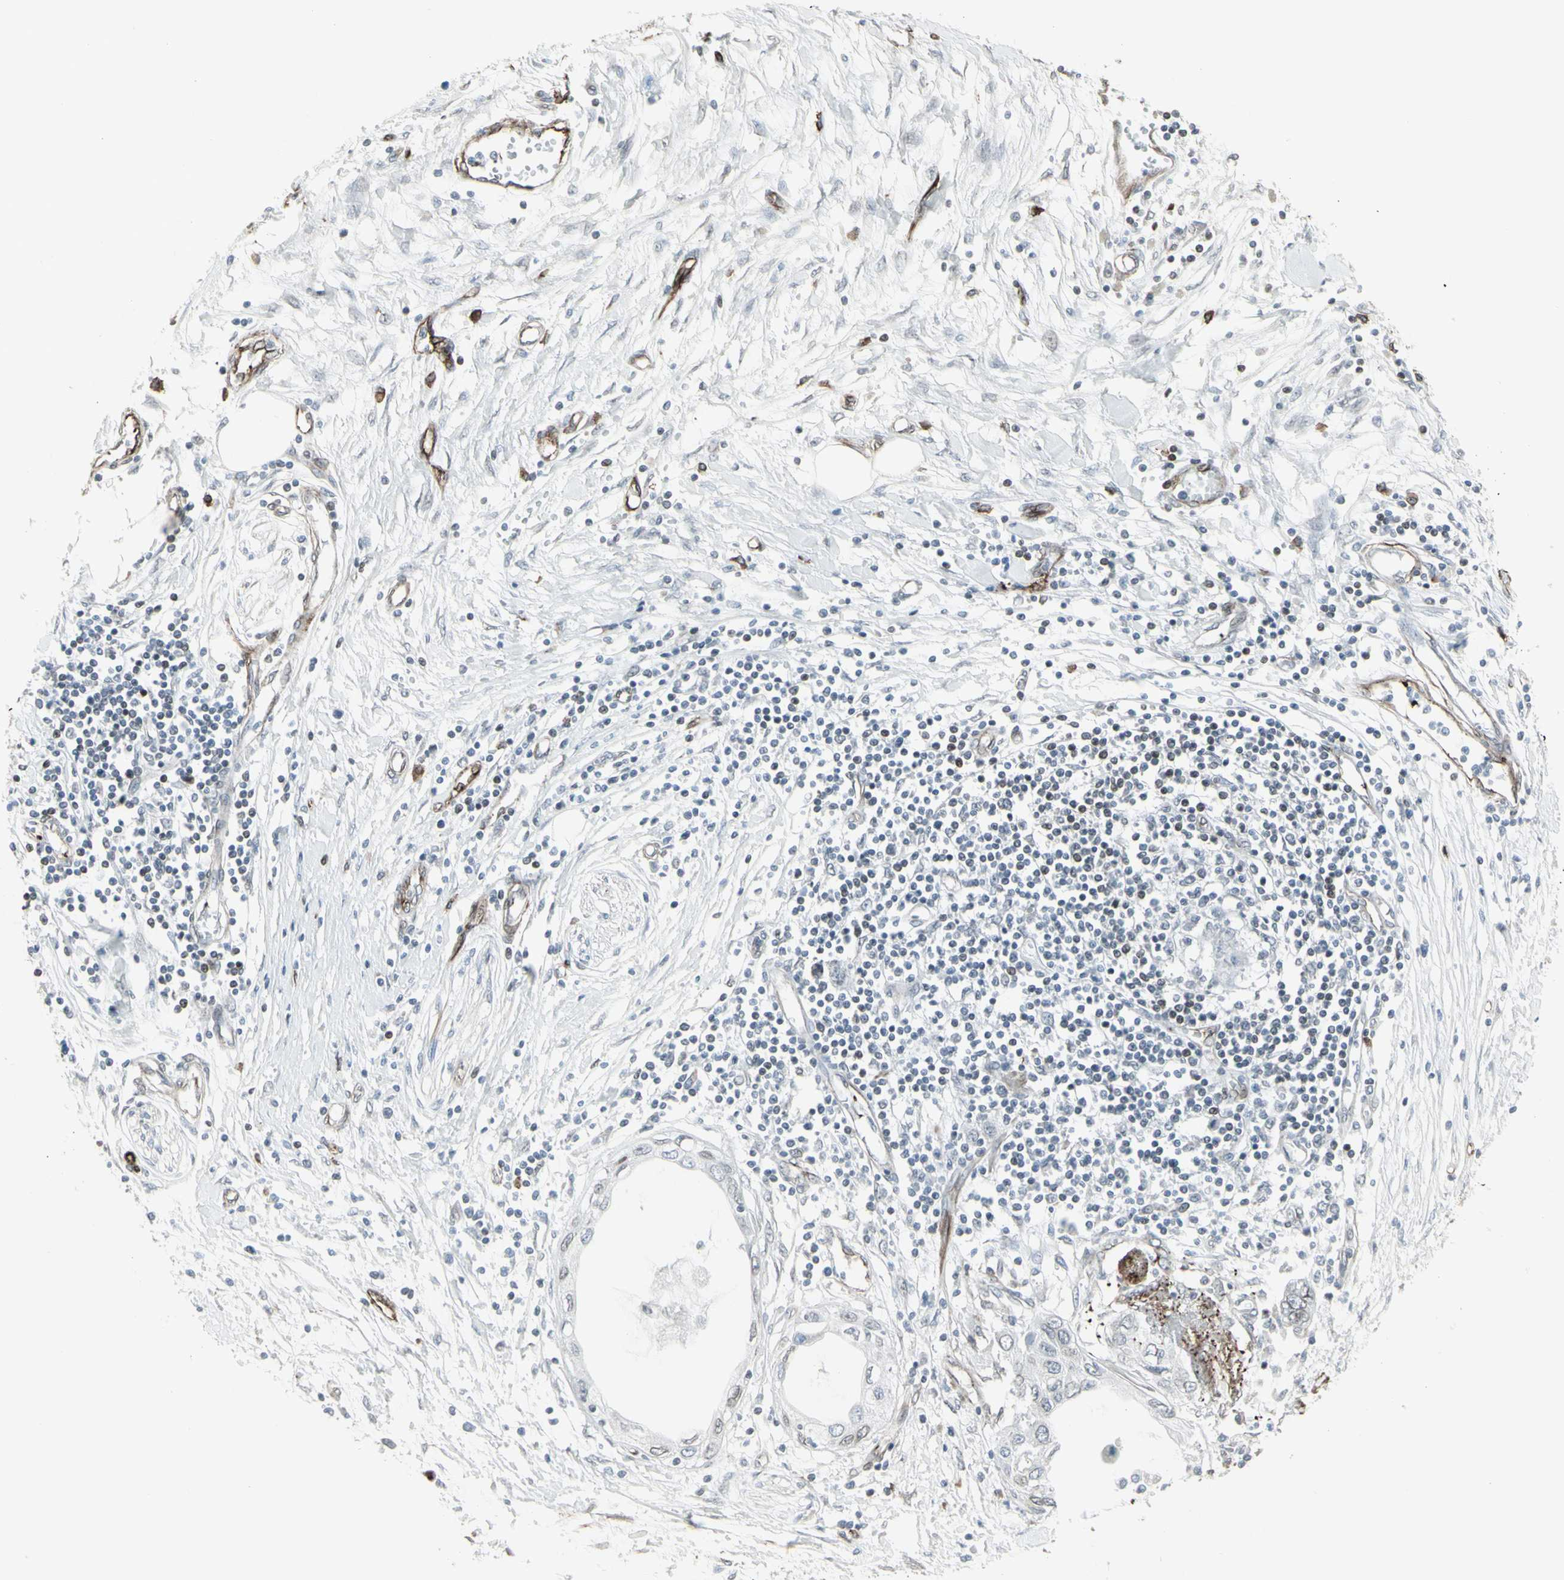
{"staining": {"intensity": "negative", "quantity": "none", "location": "none"}, "tissue": "pancreatic cancer", "cell_type": "Tumor cells", "image_type": "cancer", "snomed": [{"axis": "morphology", "description": "Adenocarcinoma, NOS"}, {"axis": "topography", "description": "Pancreas"}], "caption": "A photomicrograph of human pancreatic cancer is negative for staining in tumor cells.", "gene": "DTX3L", "patient": {"sex": "female", "age": 70}}